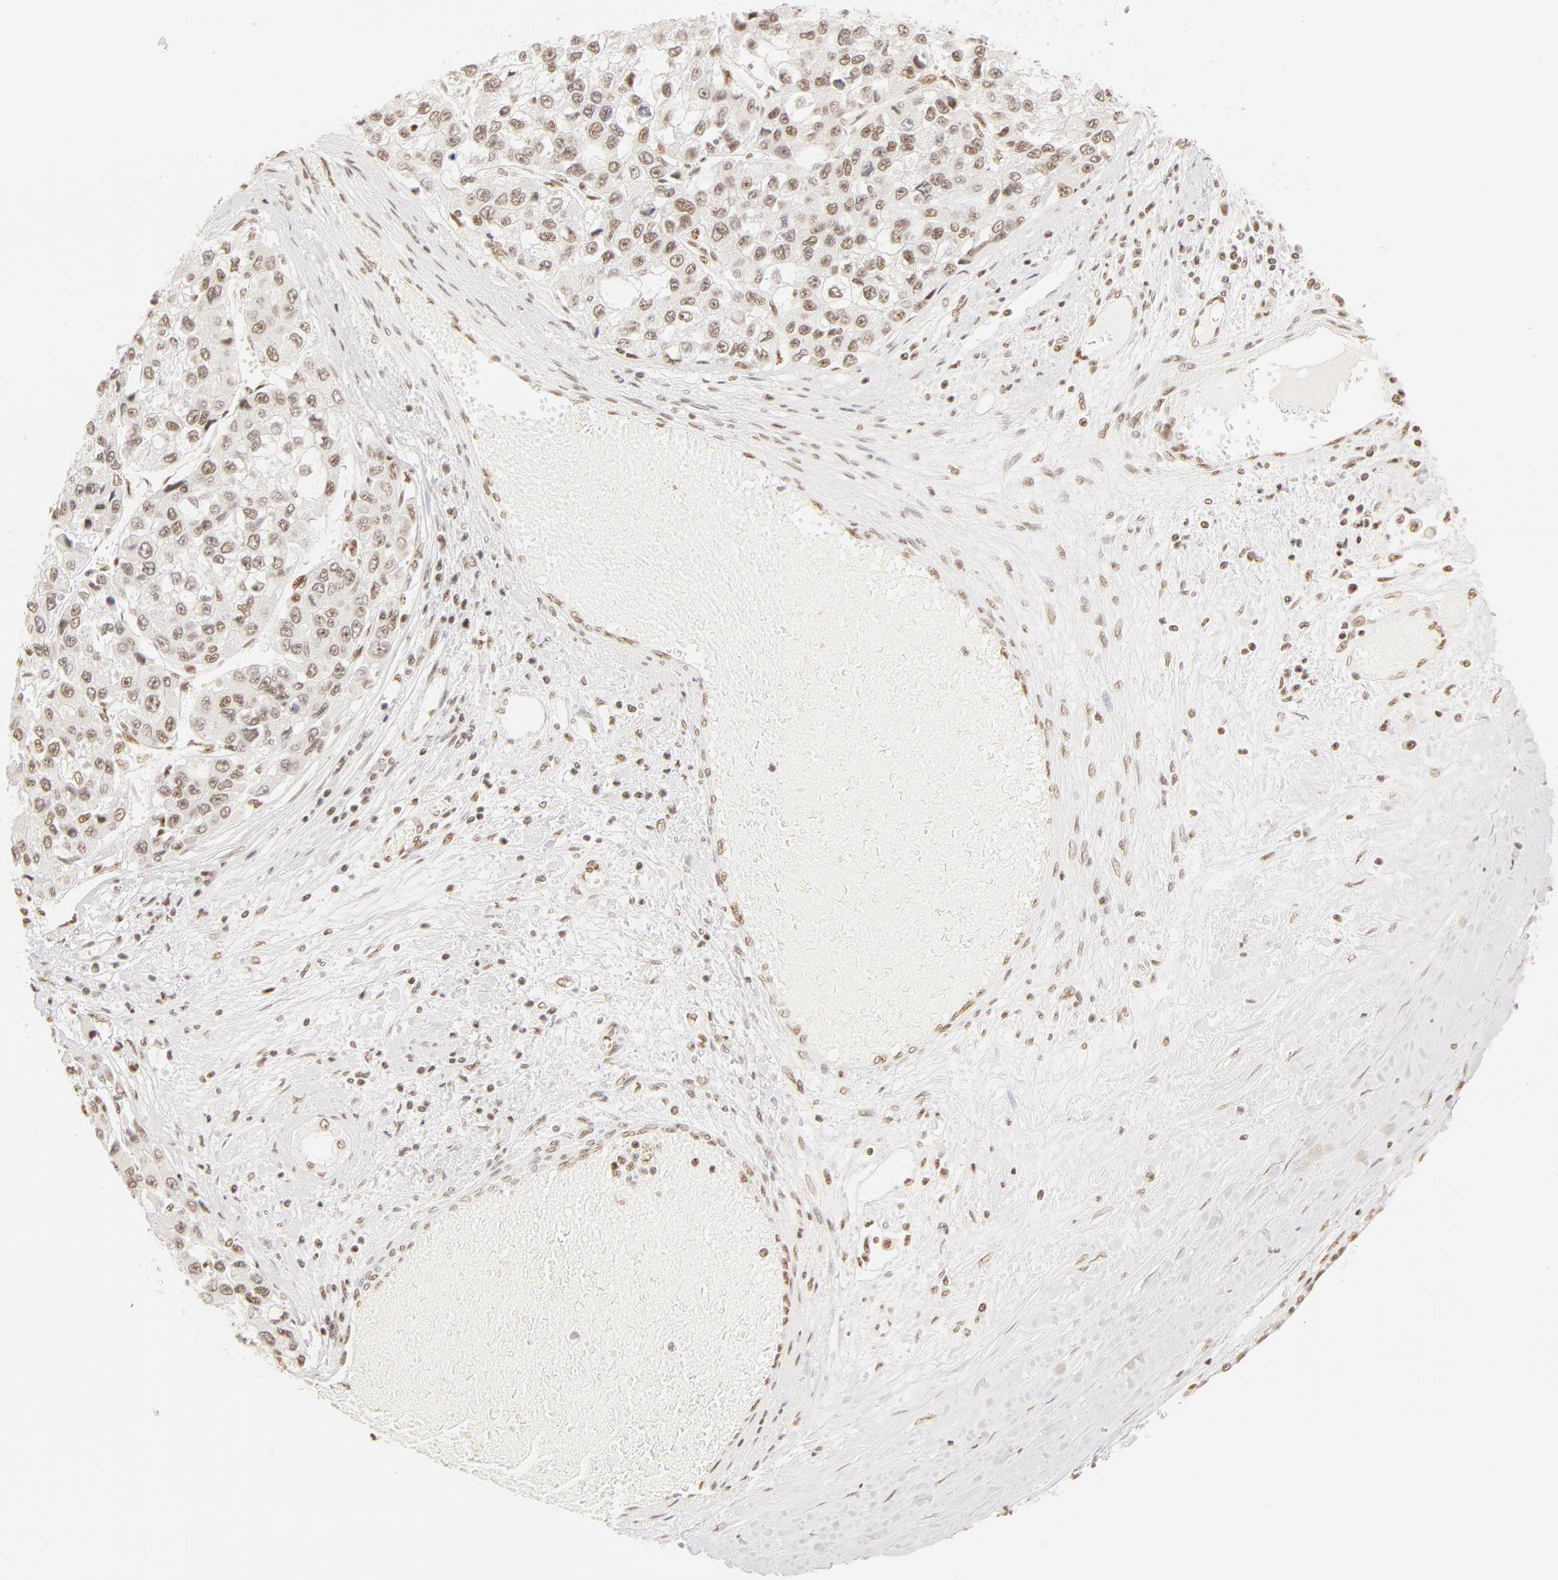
{"staining": {"intensity": "weak", "quantity": "25%-75%", "location": "nuclear"}, "tissue": "liver cancer", "cell_type": "Tumor cells", "image_type": "cancer", "snomed": [{"axis": "morphology", "description": "Carcinoma, Hepatocellular, NOS"}, {"axis": "topography", "description": "Liver"}], "caption": "Protein staining of liver hepatocellular carcinoma tissue exhibits weak nuclear expression in approximately 25%-75% of tumor cells.", "gene": "RBM39", "patient": {"sex": "female", "age": 66}}